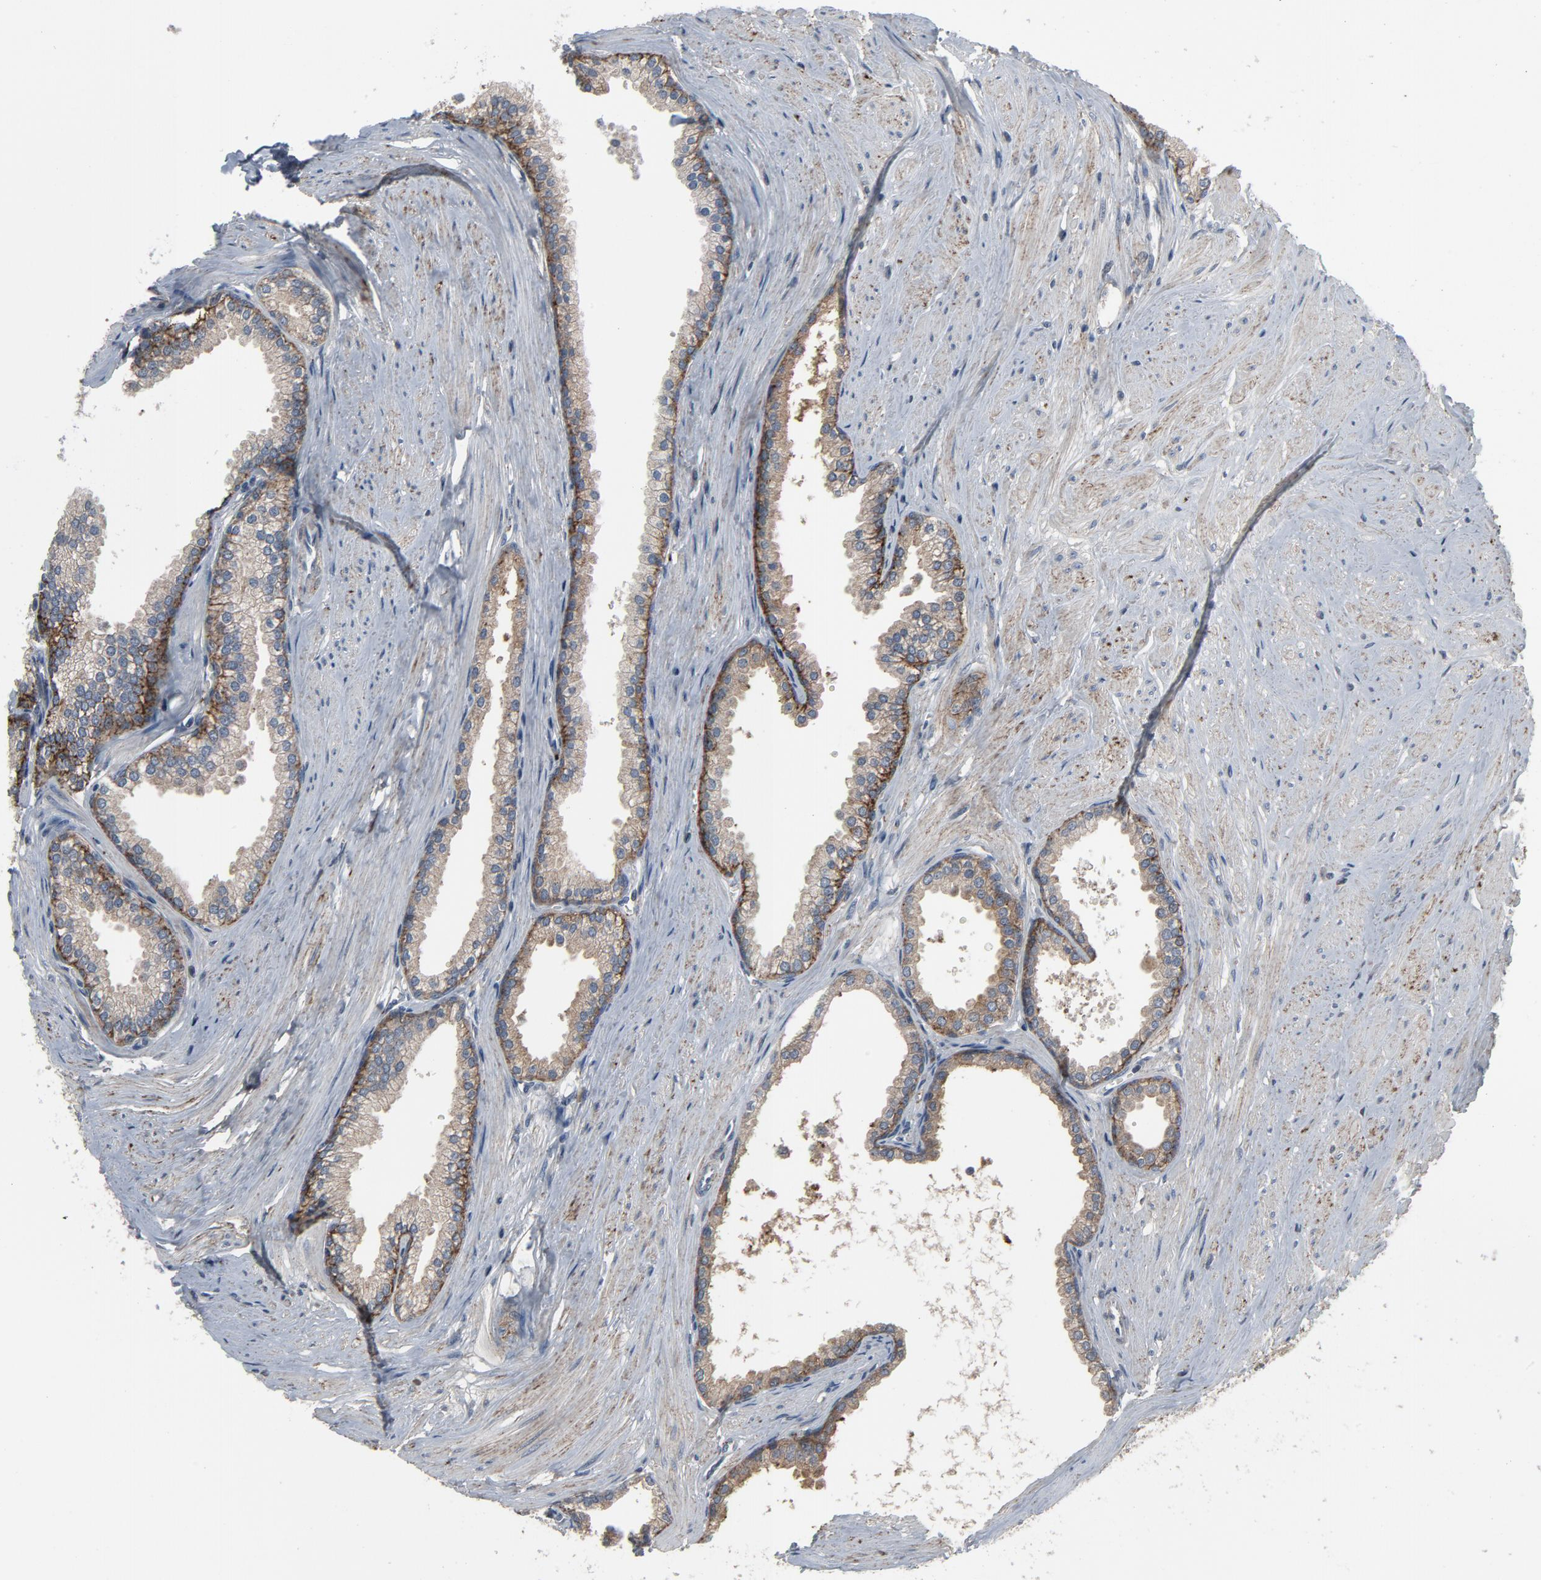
{"staining": {"intensity": "moderate", "quantity": "25%-75%", "location": "cytoplasmic/membranous"}, "tissue": "prostate", "cell_type": "Glandular cells", "image_type": "normal", "snomed": [{"axis": "morphology", "description": "Normal tissue, NOS"}, {"axis": "topography", "description": "Prostate"}], "caption": "The photomicrograph shows a brown stain indicating the presence of a protein in the cytoplasmic/membranous of glandular cells in prostate. Immunohistochemistry stains the protein in brown and the nuclei are stained blue.", "gene": "PDZD4", "patient": {"sex": "male", "age": 64}}